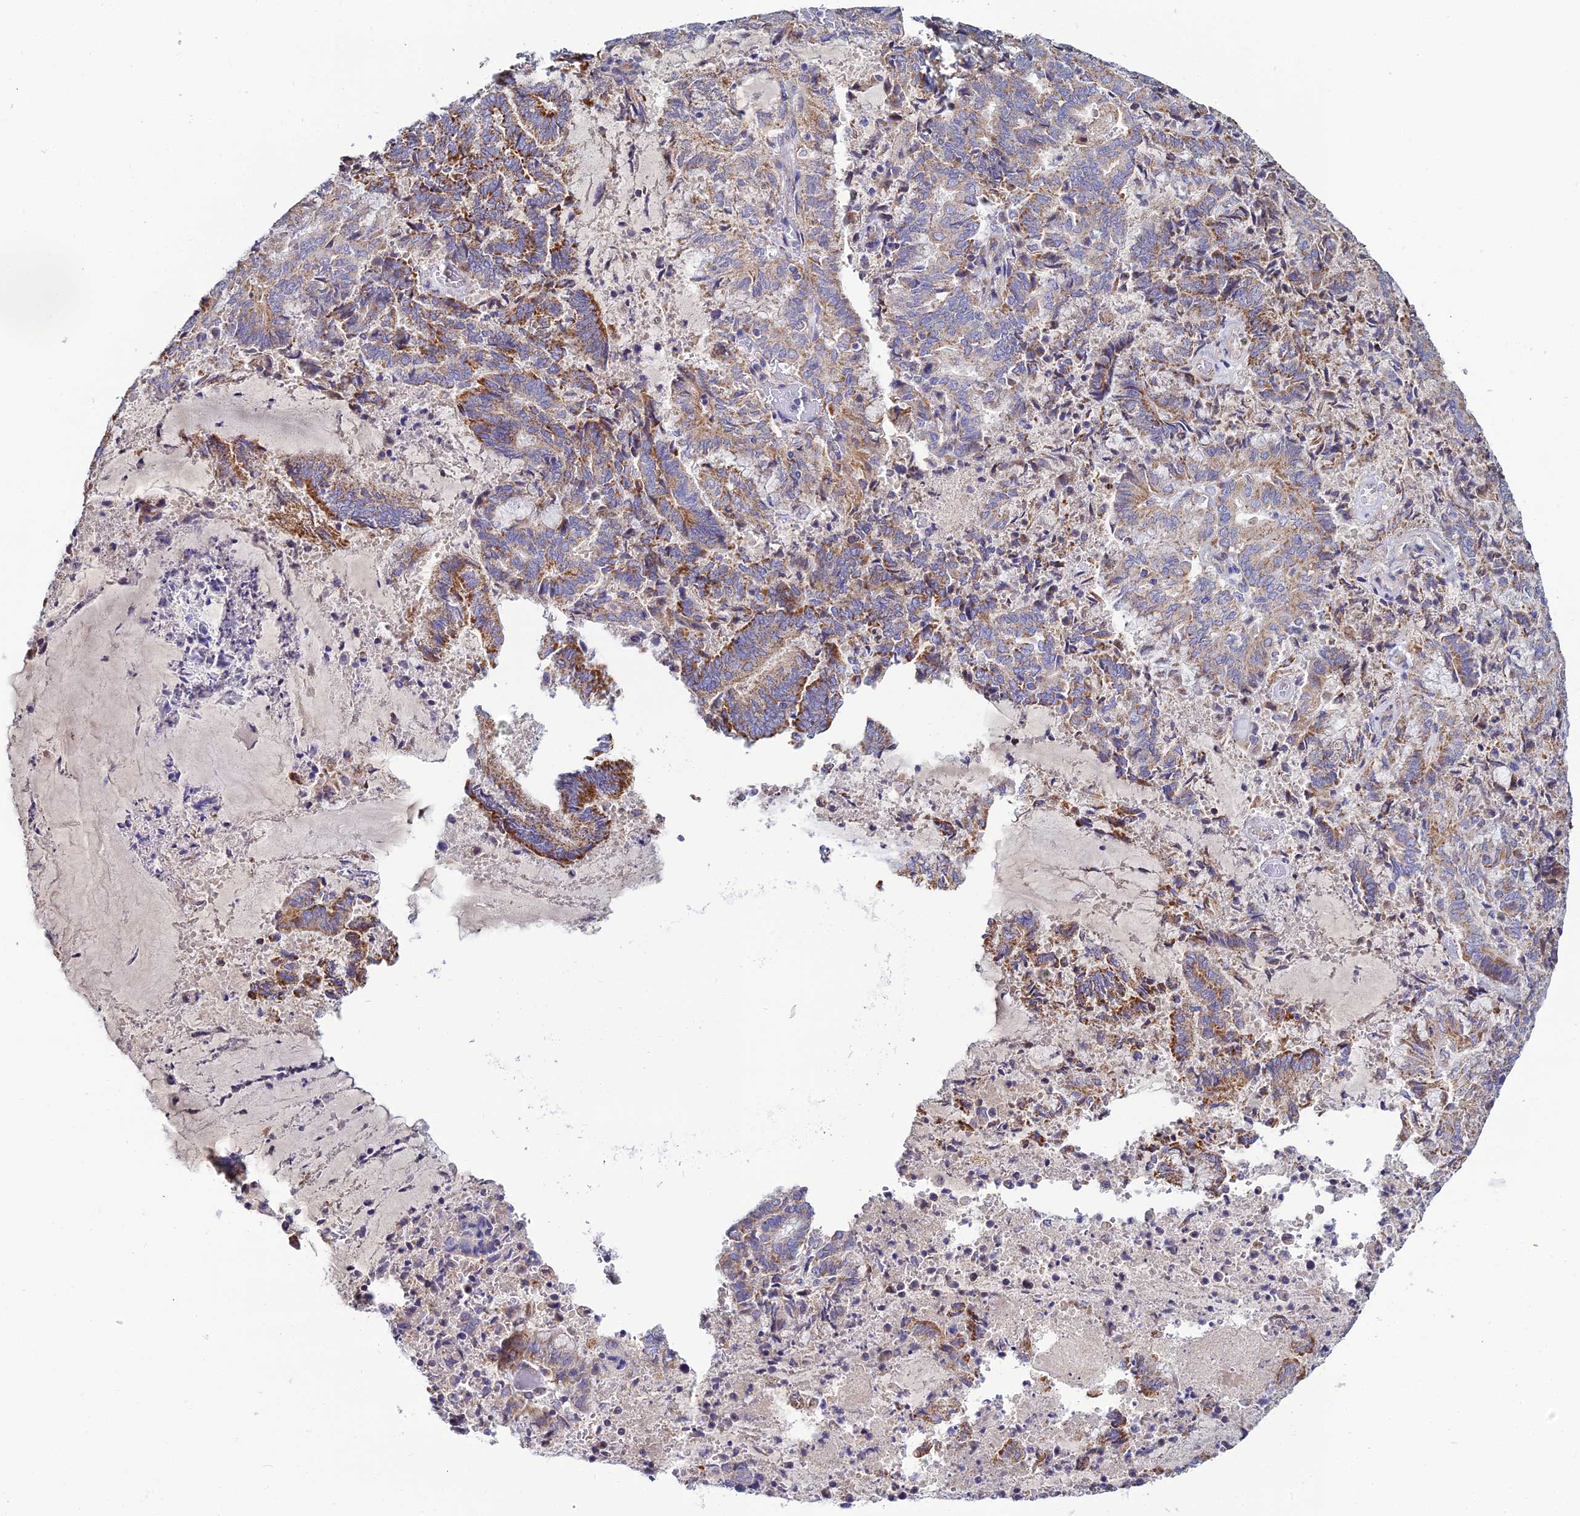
{"staining": {"intensity": "moderate", "quantity": ">75%", "location": "cytoplasmic/membranous"}, "tissue": "endometrial cancer", "cell_type": "Tumor cells", "image_type": "cancer", "snomed": [{"axis": "morphology", "description": "Adenocarcinoma, NOS"}, {"axis": "topography", "description": "Endometrium"}], "caption": "Endometrial cancer was stained to show a protein in brown. There is medium levels of moderate cytoplasmic/membranous staining in approximately >75% of tumor cells.", "gene": "ACOT2", "patient": {"sex": "female", "age": 80}}